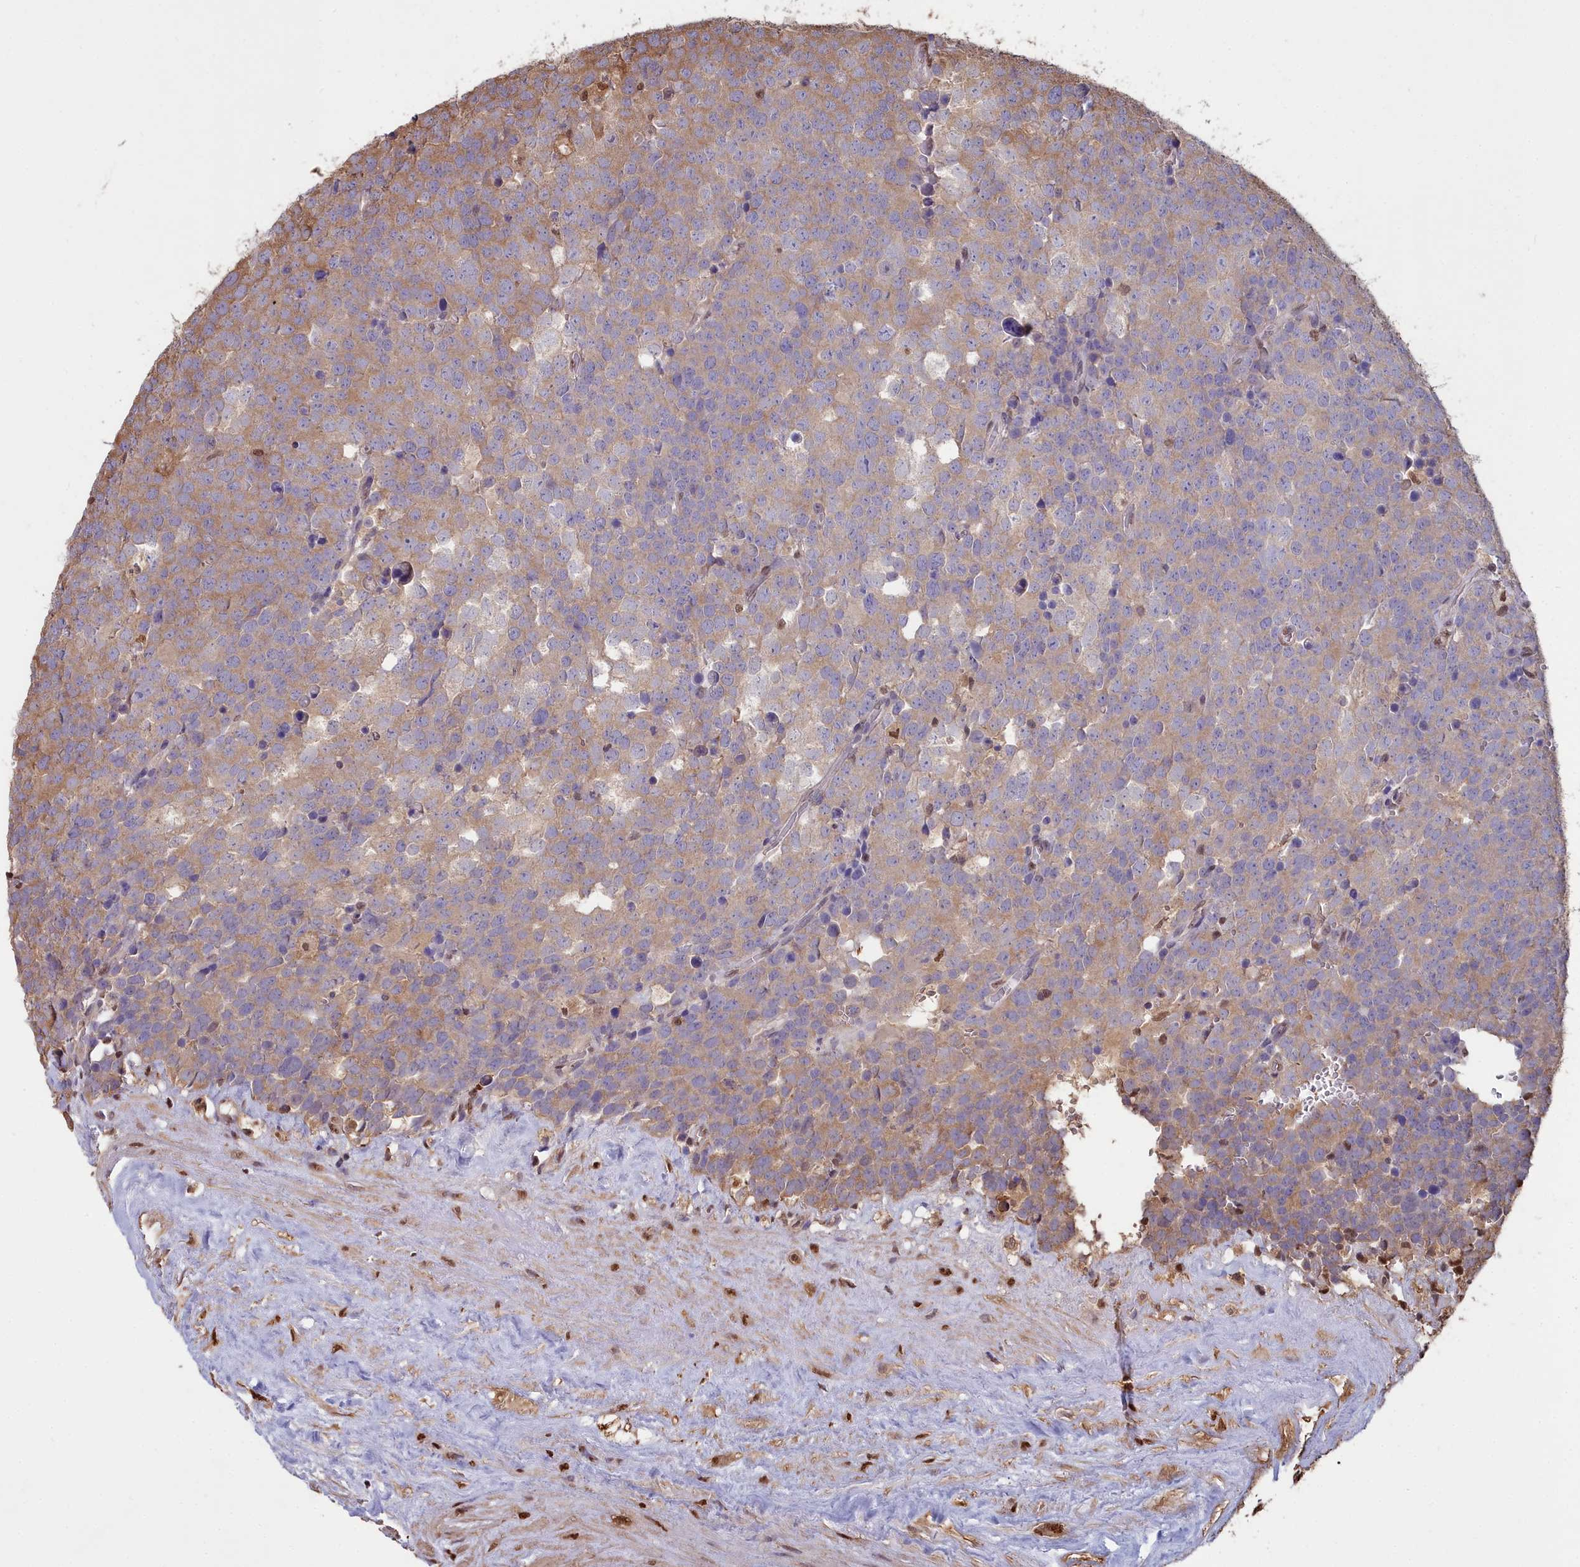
{"staining": {"intensity": "moderate", "quantity": ">75%", "location": "cytoplasmic/membranous"}, "tissue": "testis cancer", "cell_type": "Tumor cells", "image_type": "cancer", "snomed": [{"axis": "morphology", "description": "Seminoma, NOS"}, {"axis": "topography", "description": "Testis"}], "caption": "A high-resolution micrograph shows IHC staining of testis seminoma, which displays moderate cytoplasmic/membranous positivity in approximately >75% of tumor cells.", "gene": "GAPDH", "patient": {"sex": "male", "age": 71}}